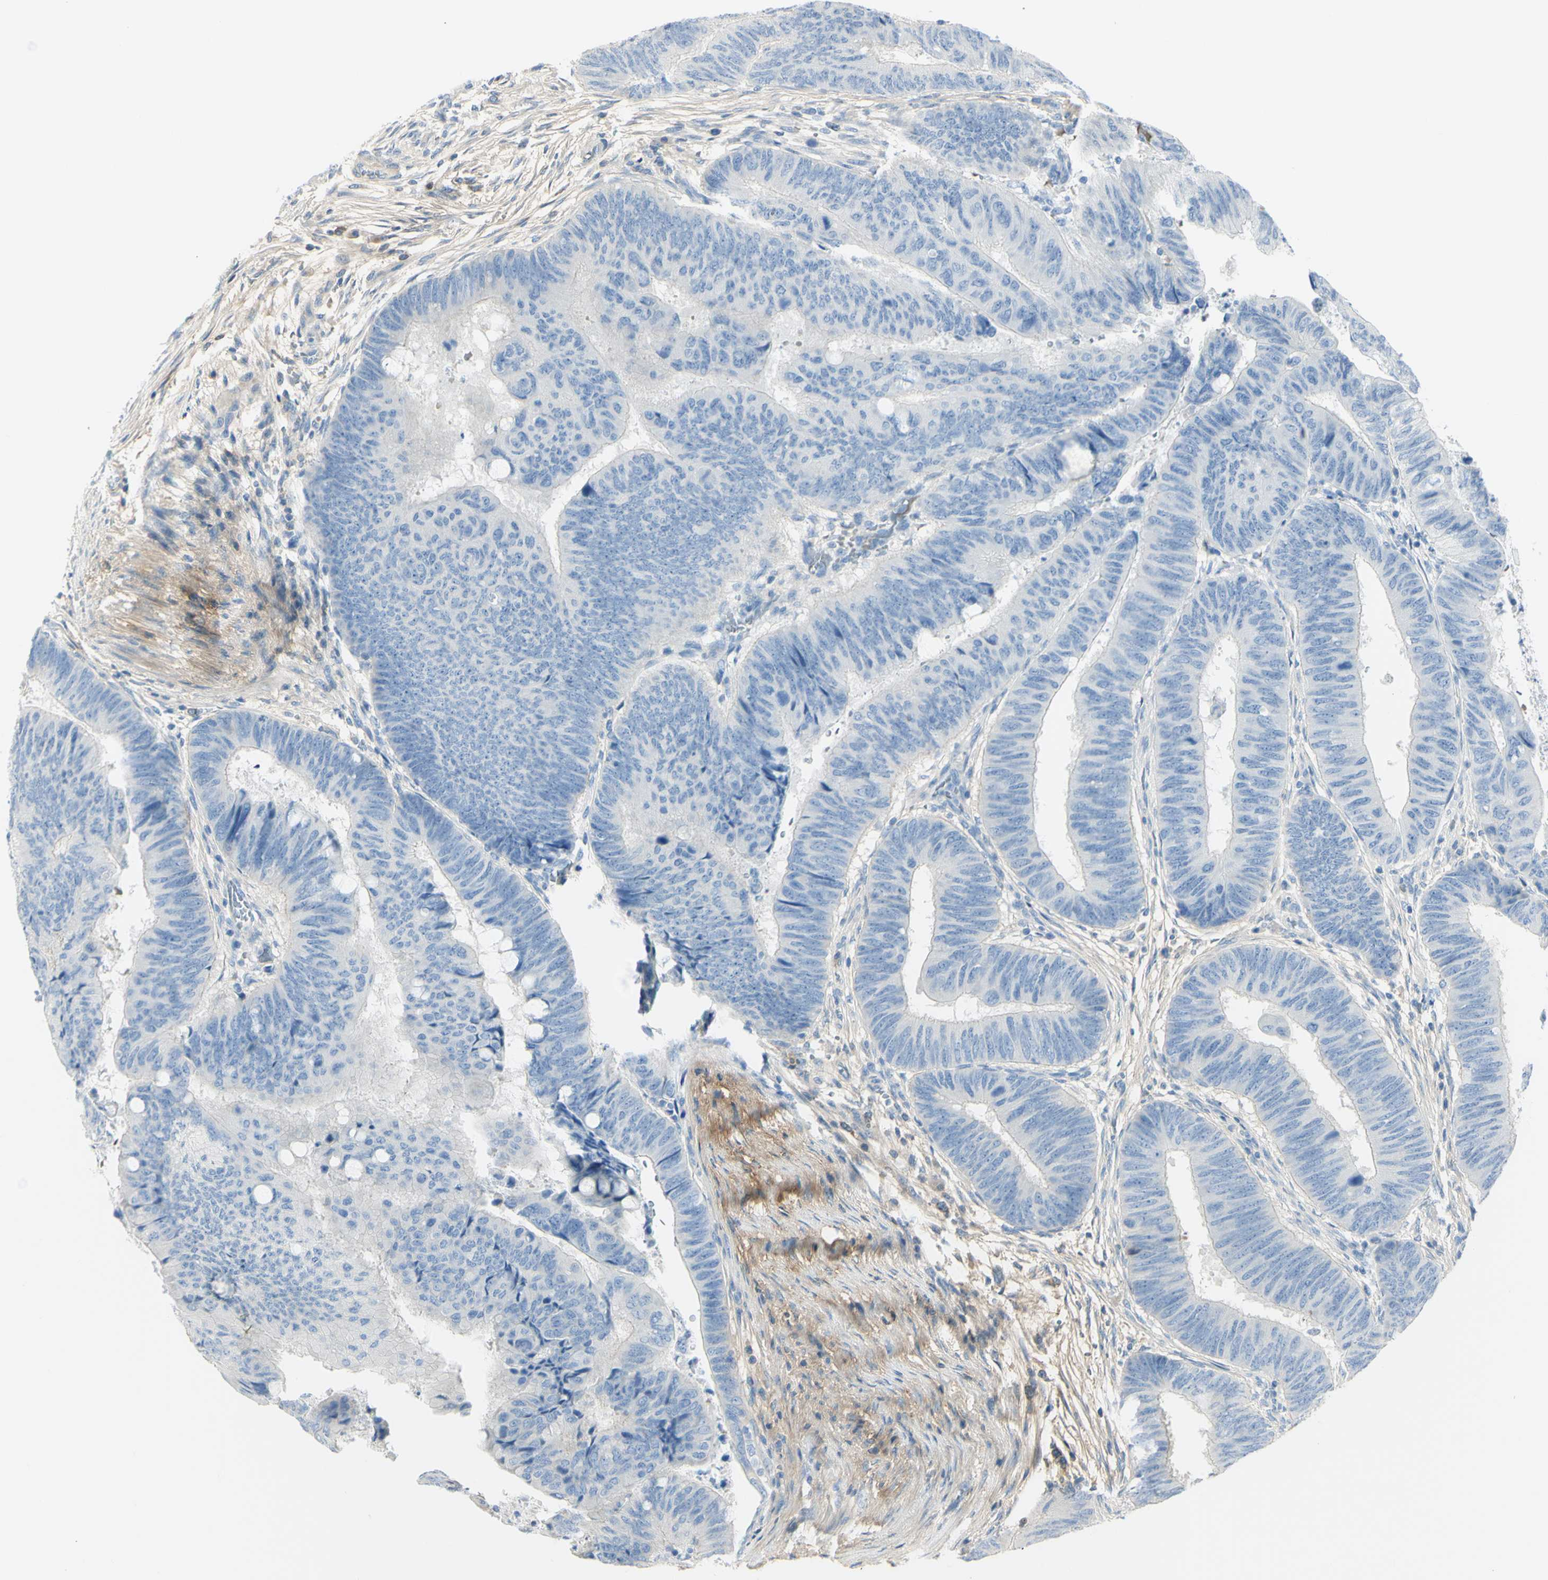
{"staining": {"intensity": "negative", "quantity": "none", "location": "none"}, "tissue": "colorectal cancer", "cell_type": "Tumor cells", "image_type": "cancer", "snomed": [{"axis": "morphology", "description": "Normal tissue, NOS"}, {"axis": "morphology", "description": "Adenocarcinoma, NOS"}, {"axis": "topography", "description": "Rectum"}, {"axis": "topography", "description": "Peripheral nerve tissue"}], "caption": "Immunohistochemistry (IHC) histopathology image of neoplastic tissue: adenocarcinoma (colorectal) stained with DAB demonstrates no significant protein expression in tumor cells. Brightfield microscopy of immunohistochemistry (IHC) stained with DAB (brown) and hematoxylin (blue), captured at high magnification.", "gene": "NCBP2L", "patient": {"sex": "male", "age": 92}}